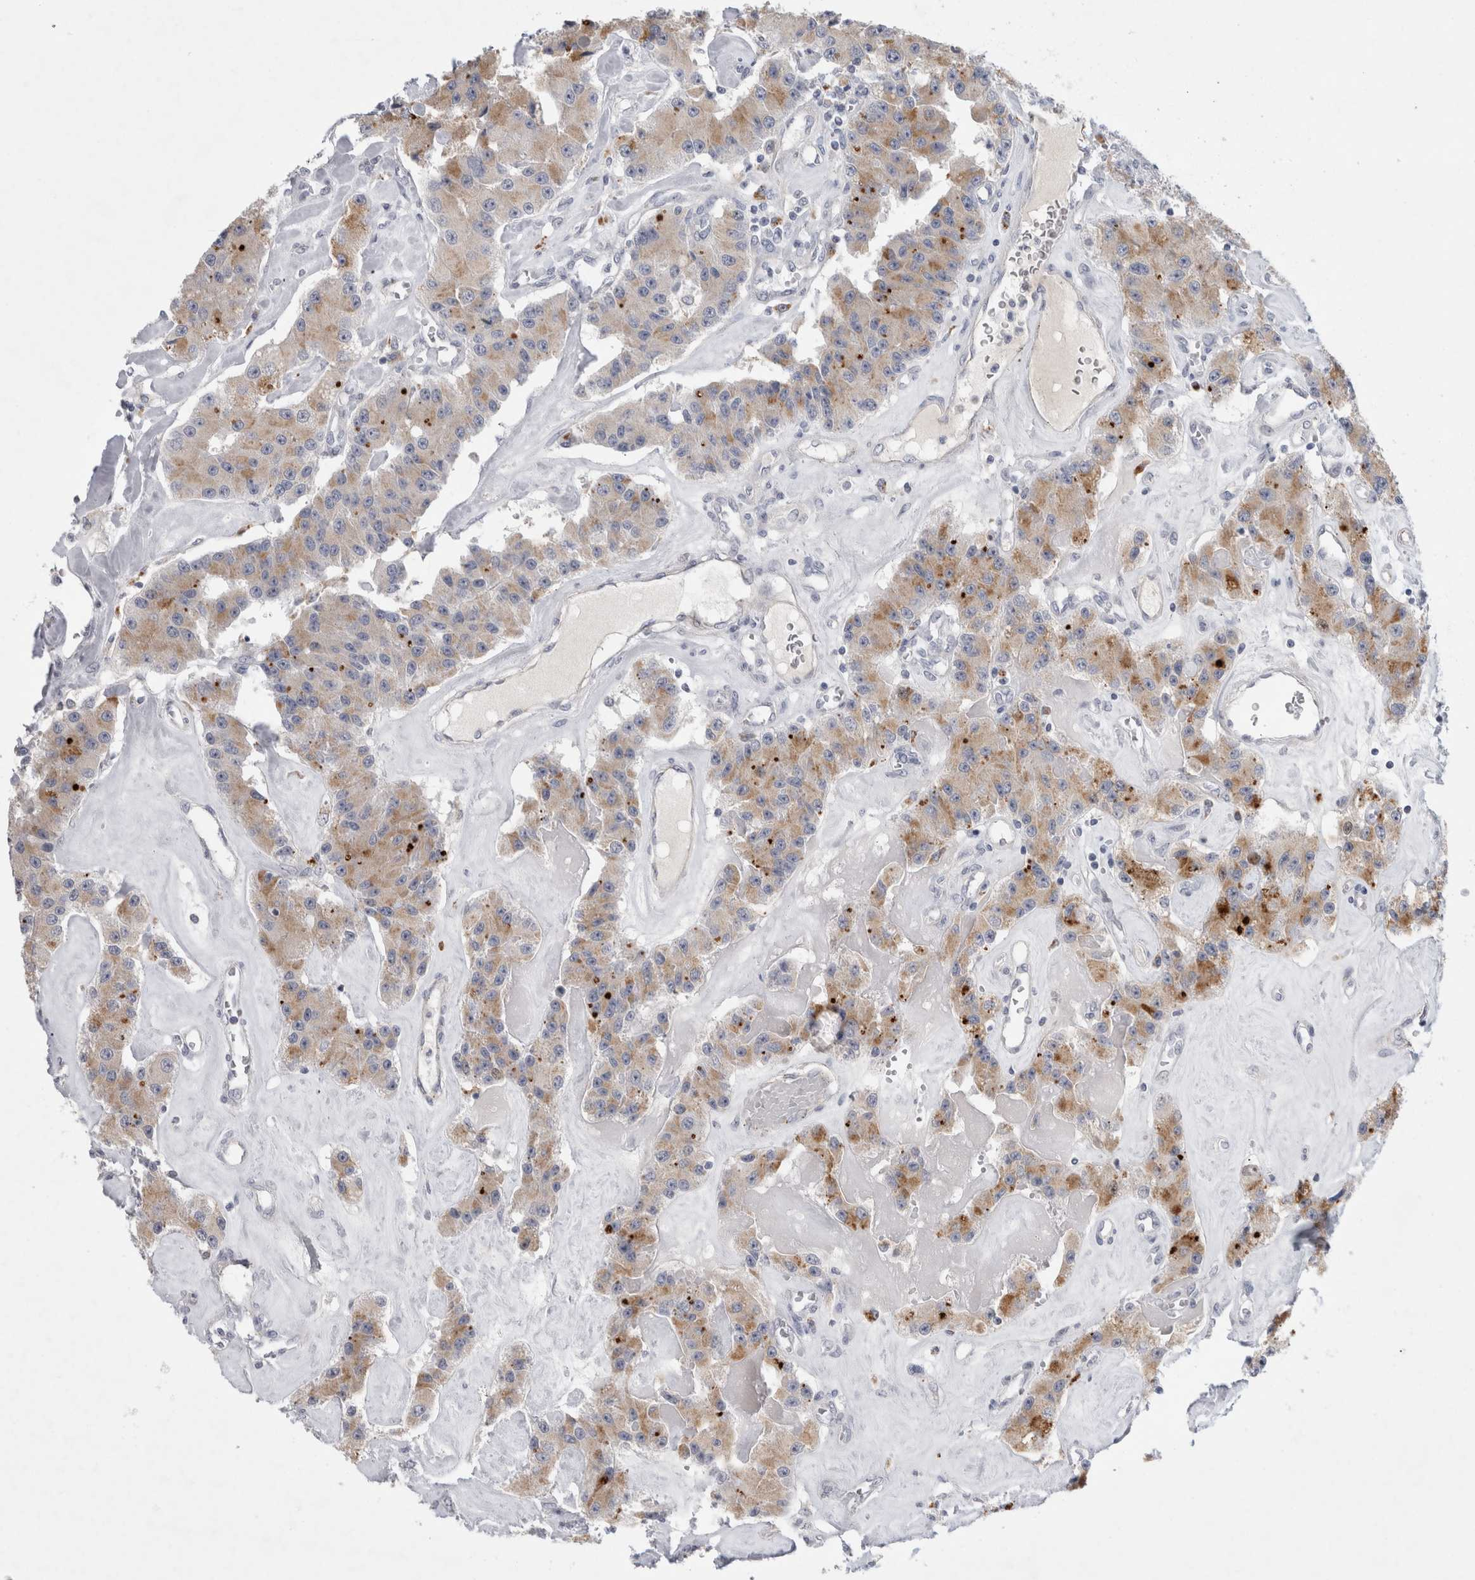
{"staining": {"intensity": "moderate", "quantity": "25%-75%", "location": "cytoplasmic/membranous"}, "tissue": "carcinoid", "cell_type": "Tumor cells", "image_type": "cancer", "snomed": [{"axis": "morphology", "description": "Carcinoid, malignant, NOS"}, {"axis": "topography", "description": "Pancreas"}], "caption": "Immunohistochemistry (IHC) micrograph of neoplastic tissue: malignant carcinoid stained using immunohistochemistry (IHC) reveals medium levels of moderate protein expression localized specifically in the cytoplasmic/membranous of tumor cells, appearing as a cytoplasmic/membranous brown color.", "gene": "GAA", "patient": {"sex": "male", "age": 41}}